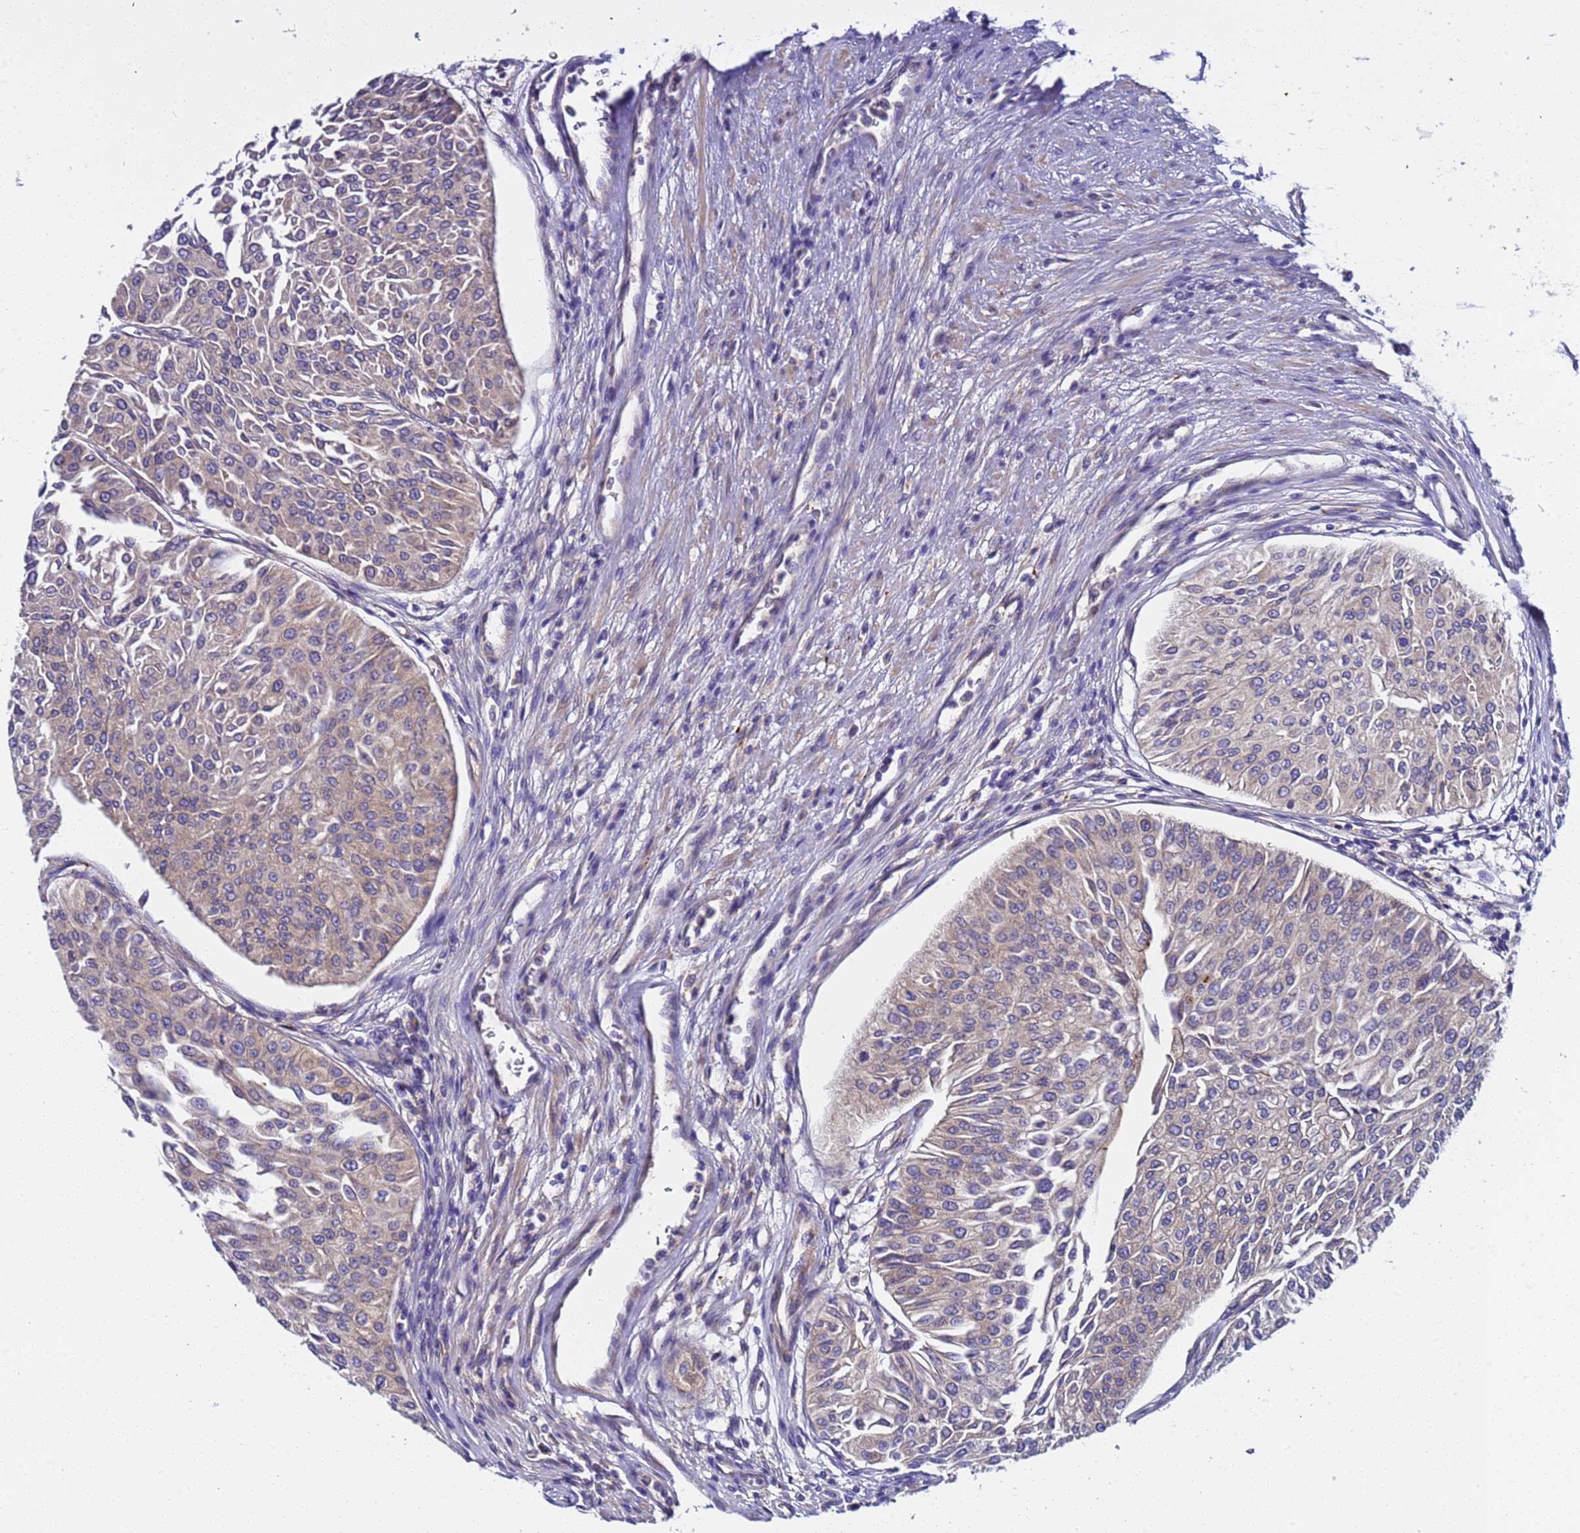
{"staining": {"intensity": "weak", "quantity": "<25%", "location": "cytoplasmic/membranous"}, "tissue": "urothelial cancer", "cell_type": "Tumor cells", "image_type": "cancer", "snomed": [{"axis": "morphology", "description": "Urothelial carcinoma, Low grade"}, {"axis": "topography", "description": "Urinary bladder"}], "caption": "Urothelial carcinoma (low-grade) was stained to show a protein in brown. There is no significant positivity in tumor cells.", "gene": "PAQR7", "patient": {"sex": "male", "age": 67}}